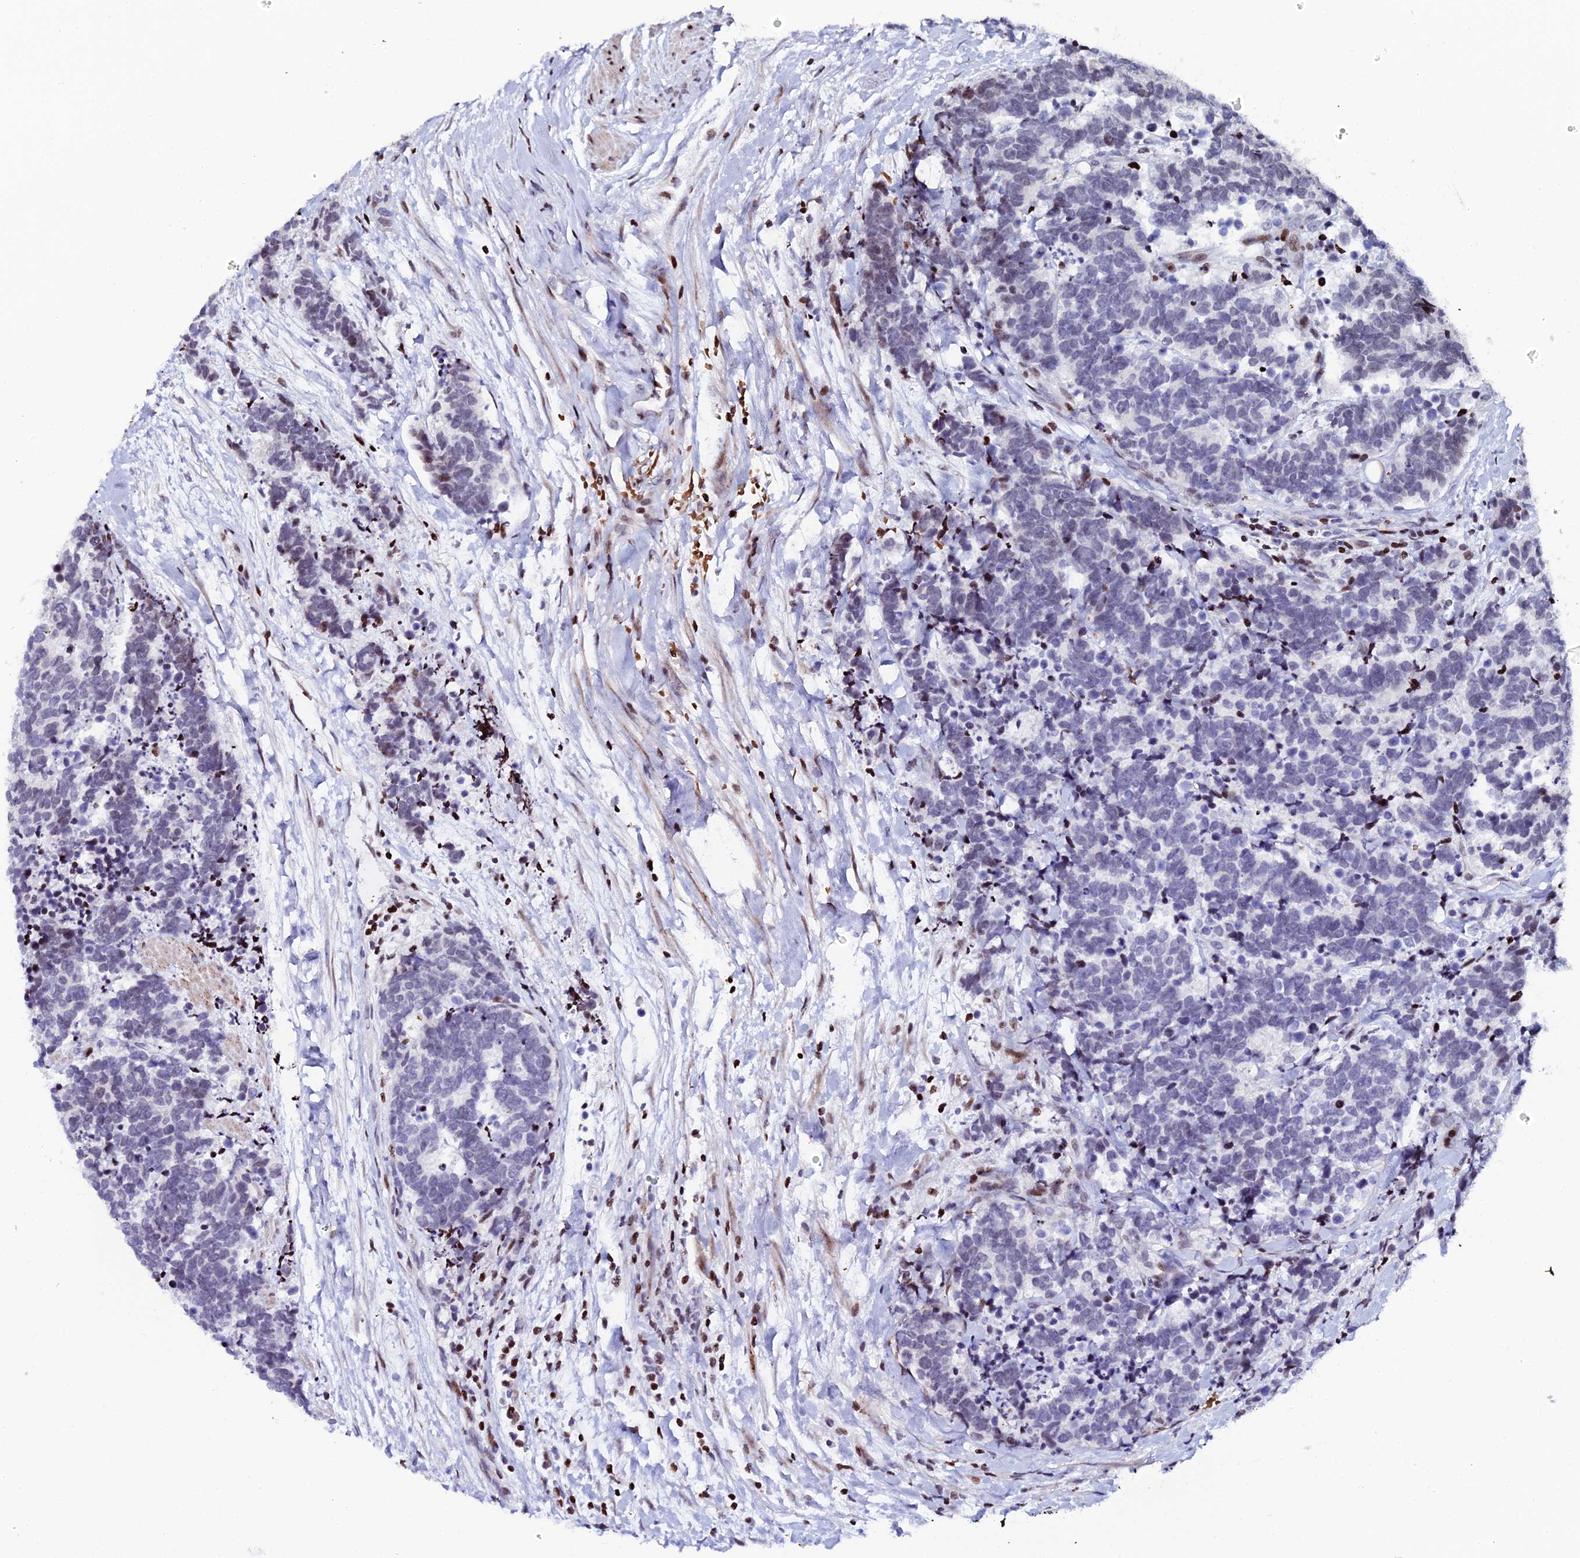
{"staining": {"intensity": "moderate", "quantity": "<25%", "location": "nuclear"}, "tissue": "carcinoid", "cell_type": "Tumor cells", "image_type": "cancer", "snomed": [{"axis": "morphology", "description": "Carcinoma, NOS"}, {"axis": "morphology", "description": "Carcinoid, malignant, NOS"}, {"axis": "topography", "description": "Prostate"}], "caption": "Carcinoid (malignant) was stained to show a protein in brown. There is low levels of moderate nuclear positivity in about <25% of tumor cells. The staining was performed using DAB (3,3'-diaminobenzidine) to visualize the protein expression in brown, while the nuclei were stained in blue with hematoxylin (Magnification: 20x).", "gene": "MYNN", "patient": {"sex": "male", "age": 57}}